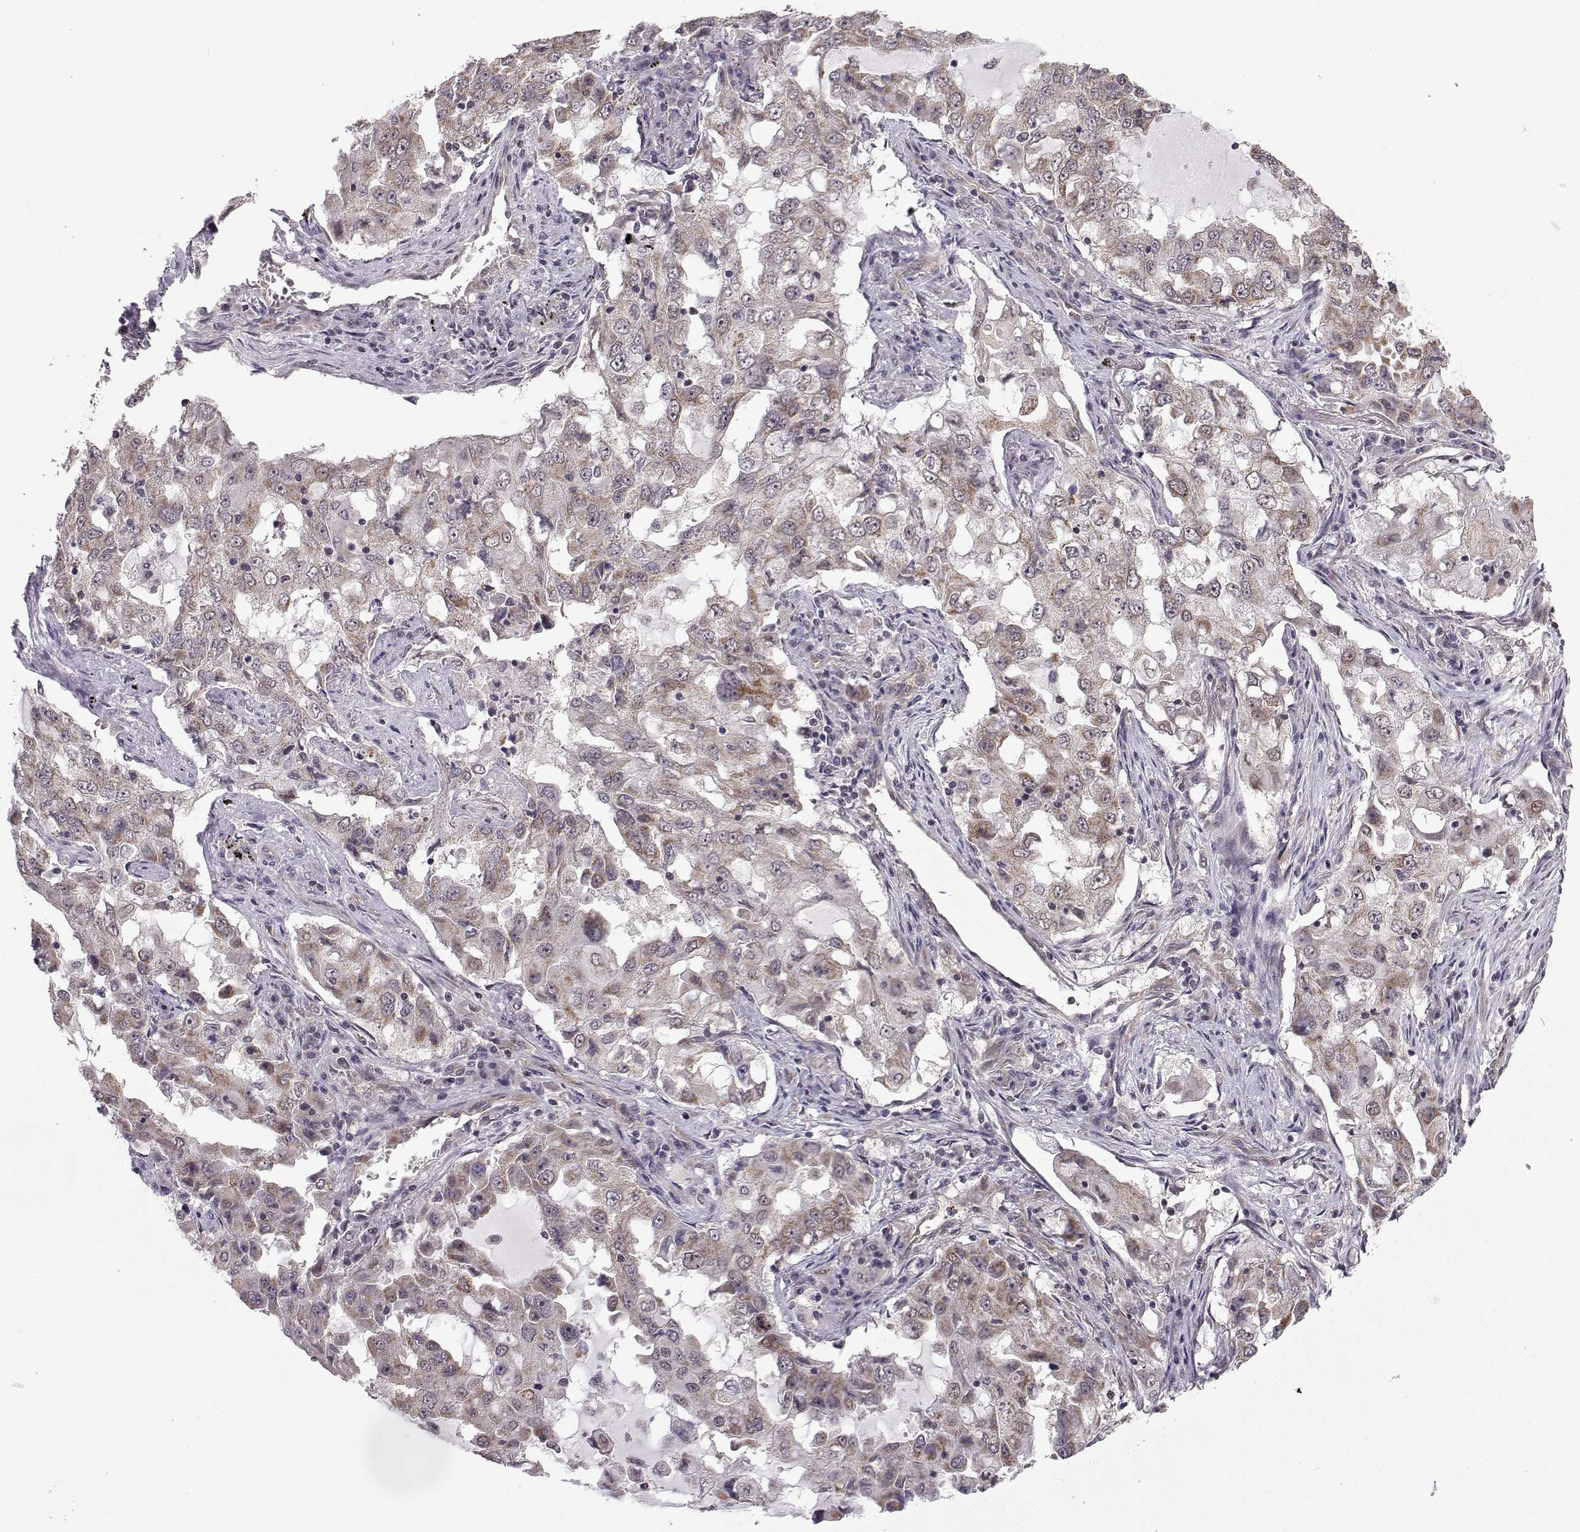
{"staining": {"intensity": "moderate", "quantity": ">75%", "location": "cytoplasmic/membranous"}, "tissue": "lung cancer", "cell_type": "Tumor cells", "image_type": "cancer", "snomed": [{"axis": "morphology", "description": "Adenocarcinoma, NOS"}, {"axis": "topography", "description": "Lung"}], "caption": "Lung adenocarcinoma was stained to show a protein in brown. There is medium levels of moderate cytoplasmic/membranous staining in about >75% of tumor cells.", "gene": "PKN2", "patient": {"sex": "female", "age": 61}}